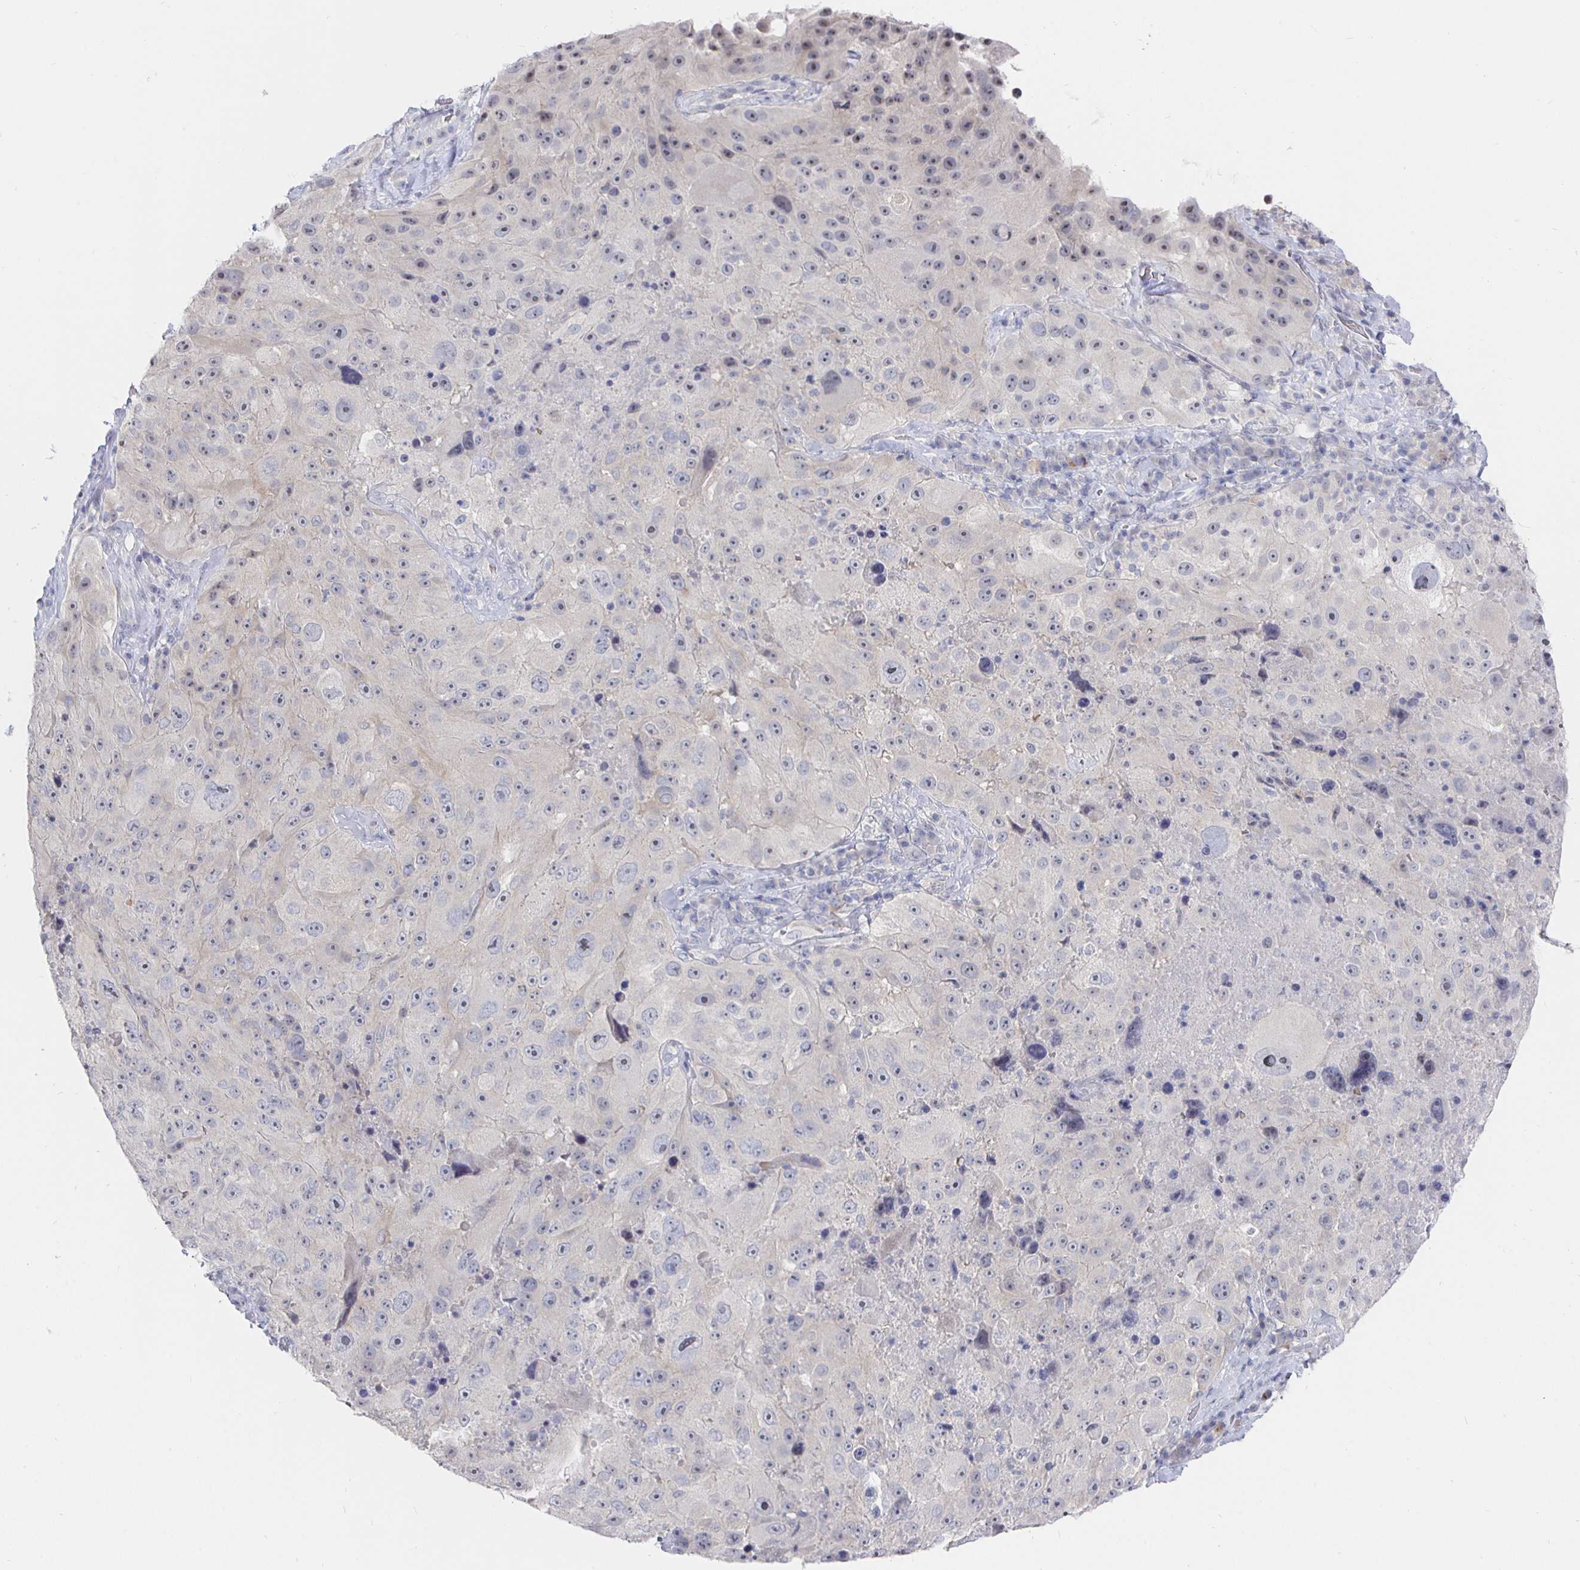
{"staining": {"intensity": "negative", "quantity": "none", "location": "none"}, "tissue": "melanoma", "cell_type": "Tumor cells", "image_type": "cancer", "snomed": [{"axis": "morphology", "description": "Malignant melanoma, Metastatic site"}, {"axis": "topography", "description": "Lymph node"}], "caption": "IHC image of neoplastic tissue: human malignant melanoma (metastatic site) stained with DAB reveals no significant protein expression in tumor cells.", "gene": "LRRC23", "patient": {"sex": "male", "age": 62}}